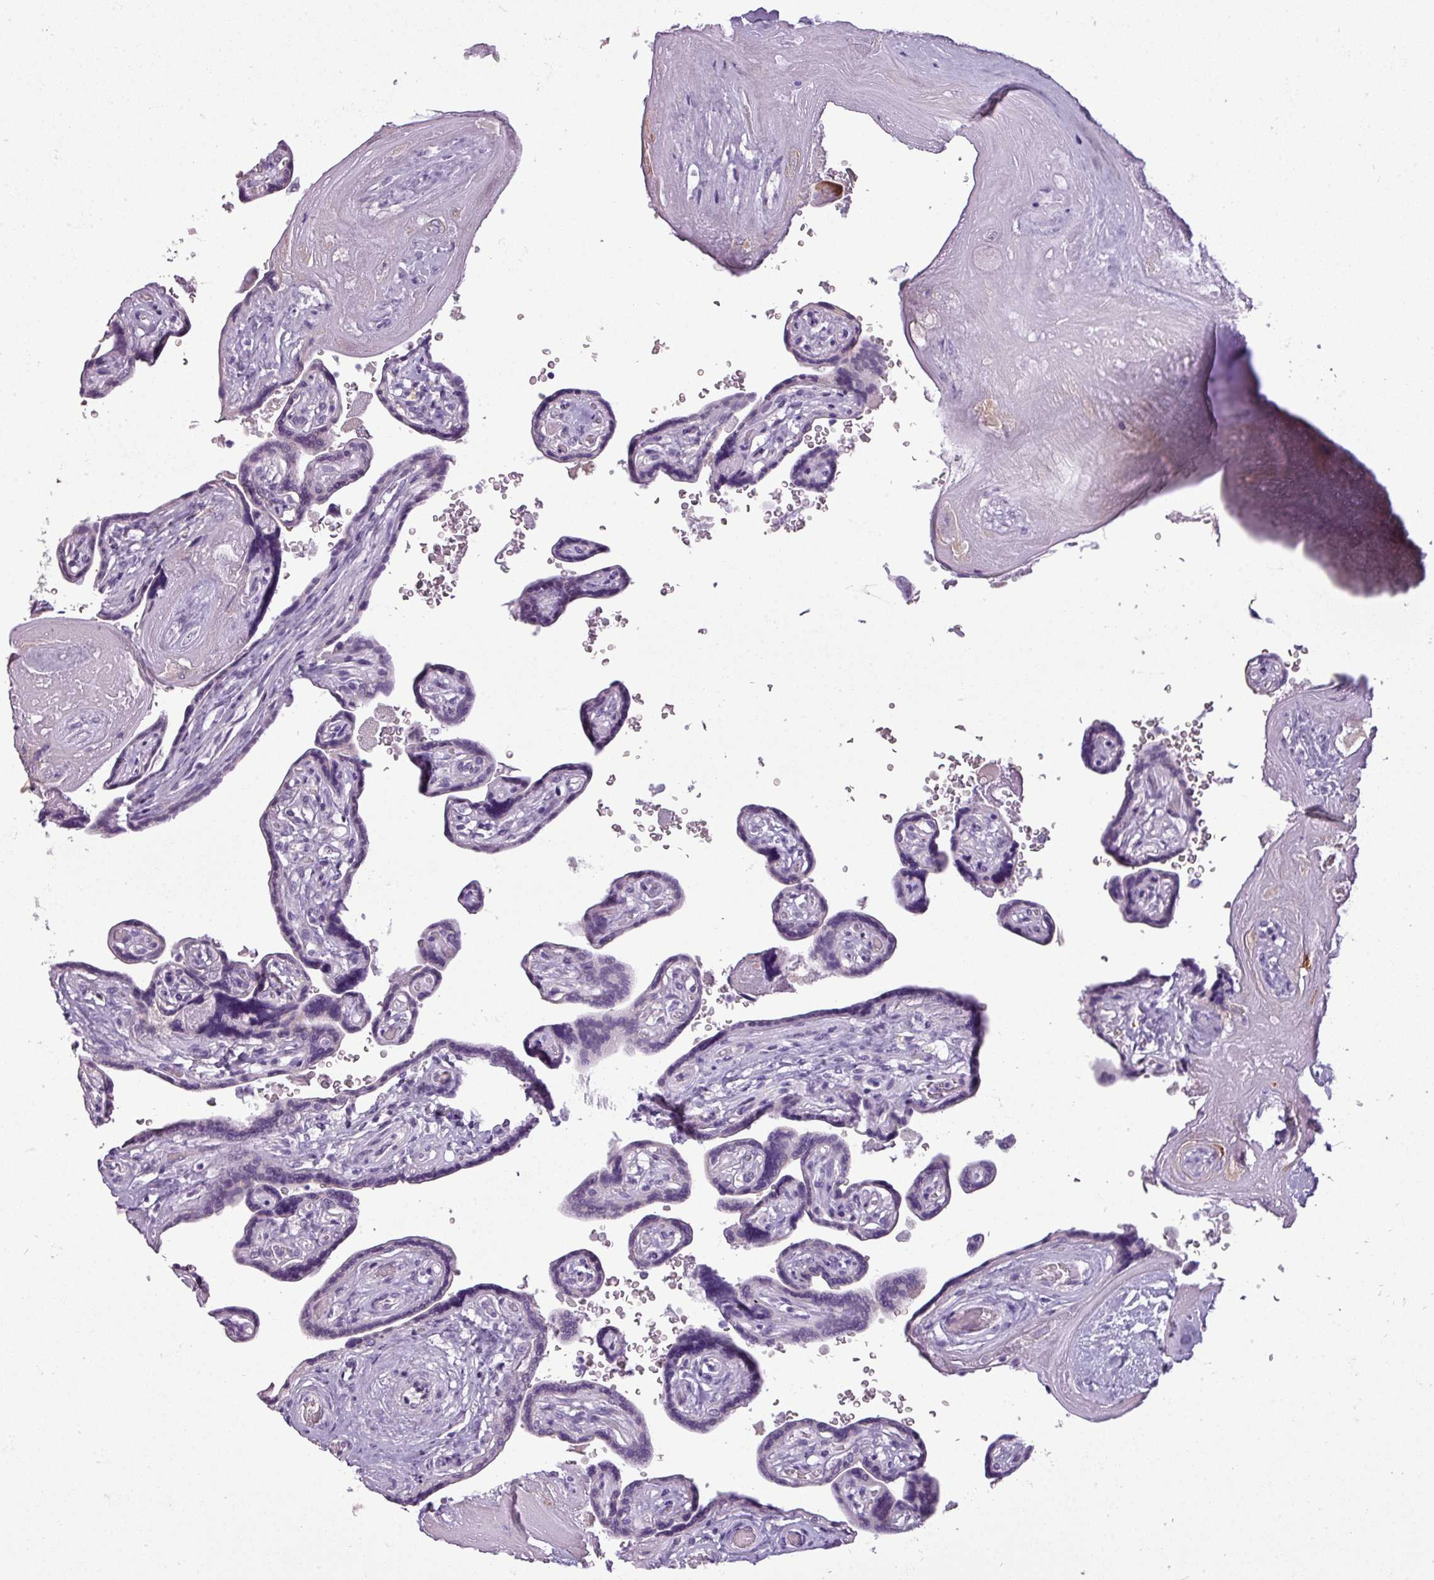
{"staining": {"intensity": "negative", "quantity": "none", "location": "none"}, "tissue": "placenta", "cell_type": "Decidual cells", "image_type": "normal", "snomed": [{"axis": "morphology", "description": "Normal tissue, NOS"}, {"axis": "topography", "description": "Placenta"}], "caption": "Immunohistochemistry (IHC) of unremarkable placenta displays no expression in decidual cells.", "gene": "DNAAF9", "patient": {"sex": "female", "age": 32}}